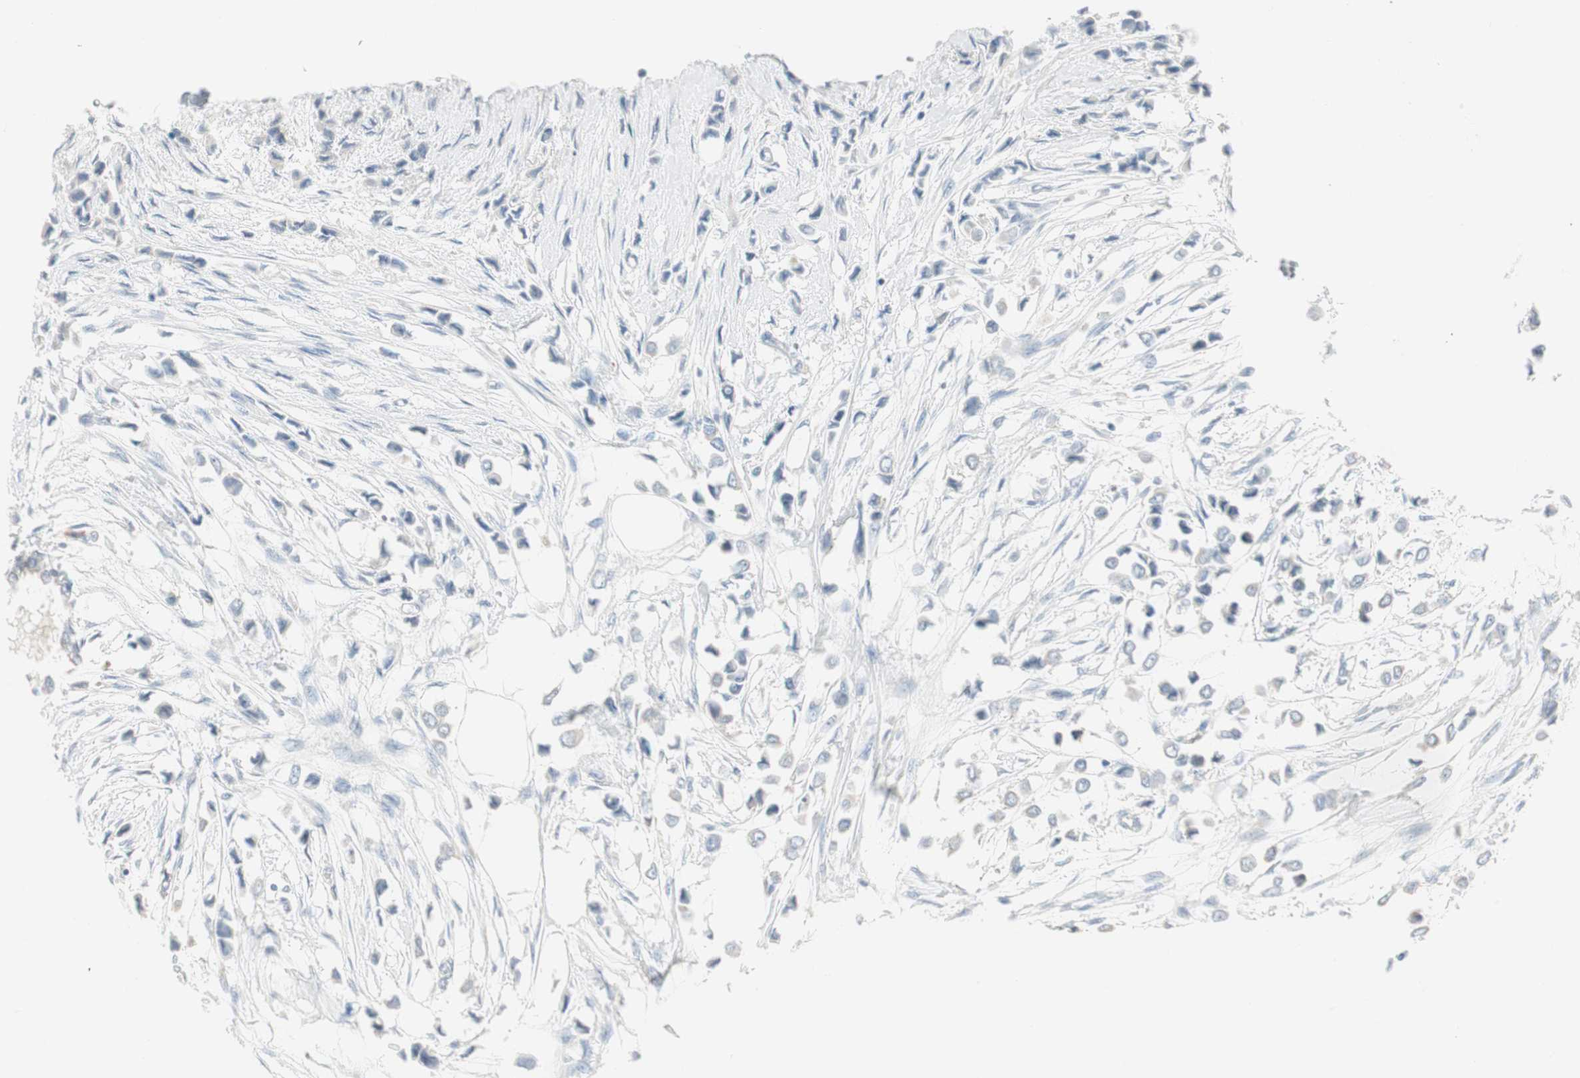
{"staining": {"intensity": "negative", "quantity": "none", "location": "none"}, "tissue": "breast cancer", "cell_type": "Tumor cells", "image_type": "cancer", "snomed": [{"axis": "morphology", "description": "Lobular carcinoma"}, {"axis": "topography", "description": "Breast"}], "caption": "IHC image of human breast lobular carcinoma stained for a protein (brown), which exhibits no positivity in tumor cells.", "gene": "SPINK4", "patient": {"sex": "female", "age": 51}}